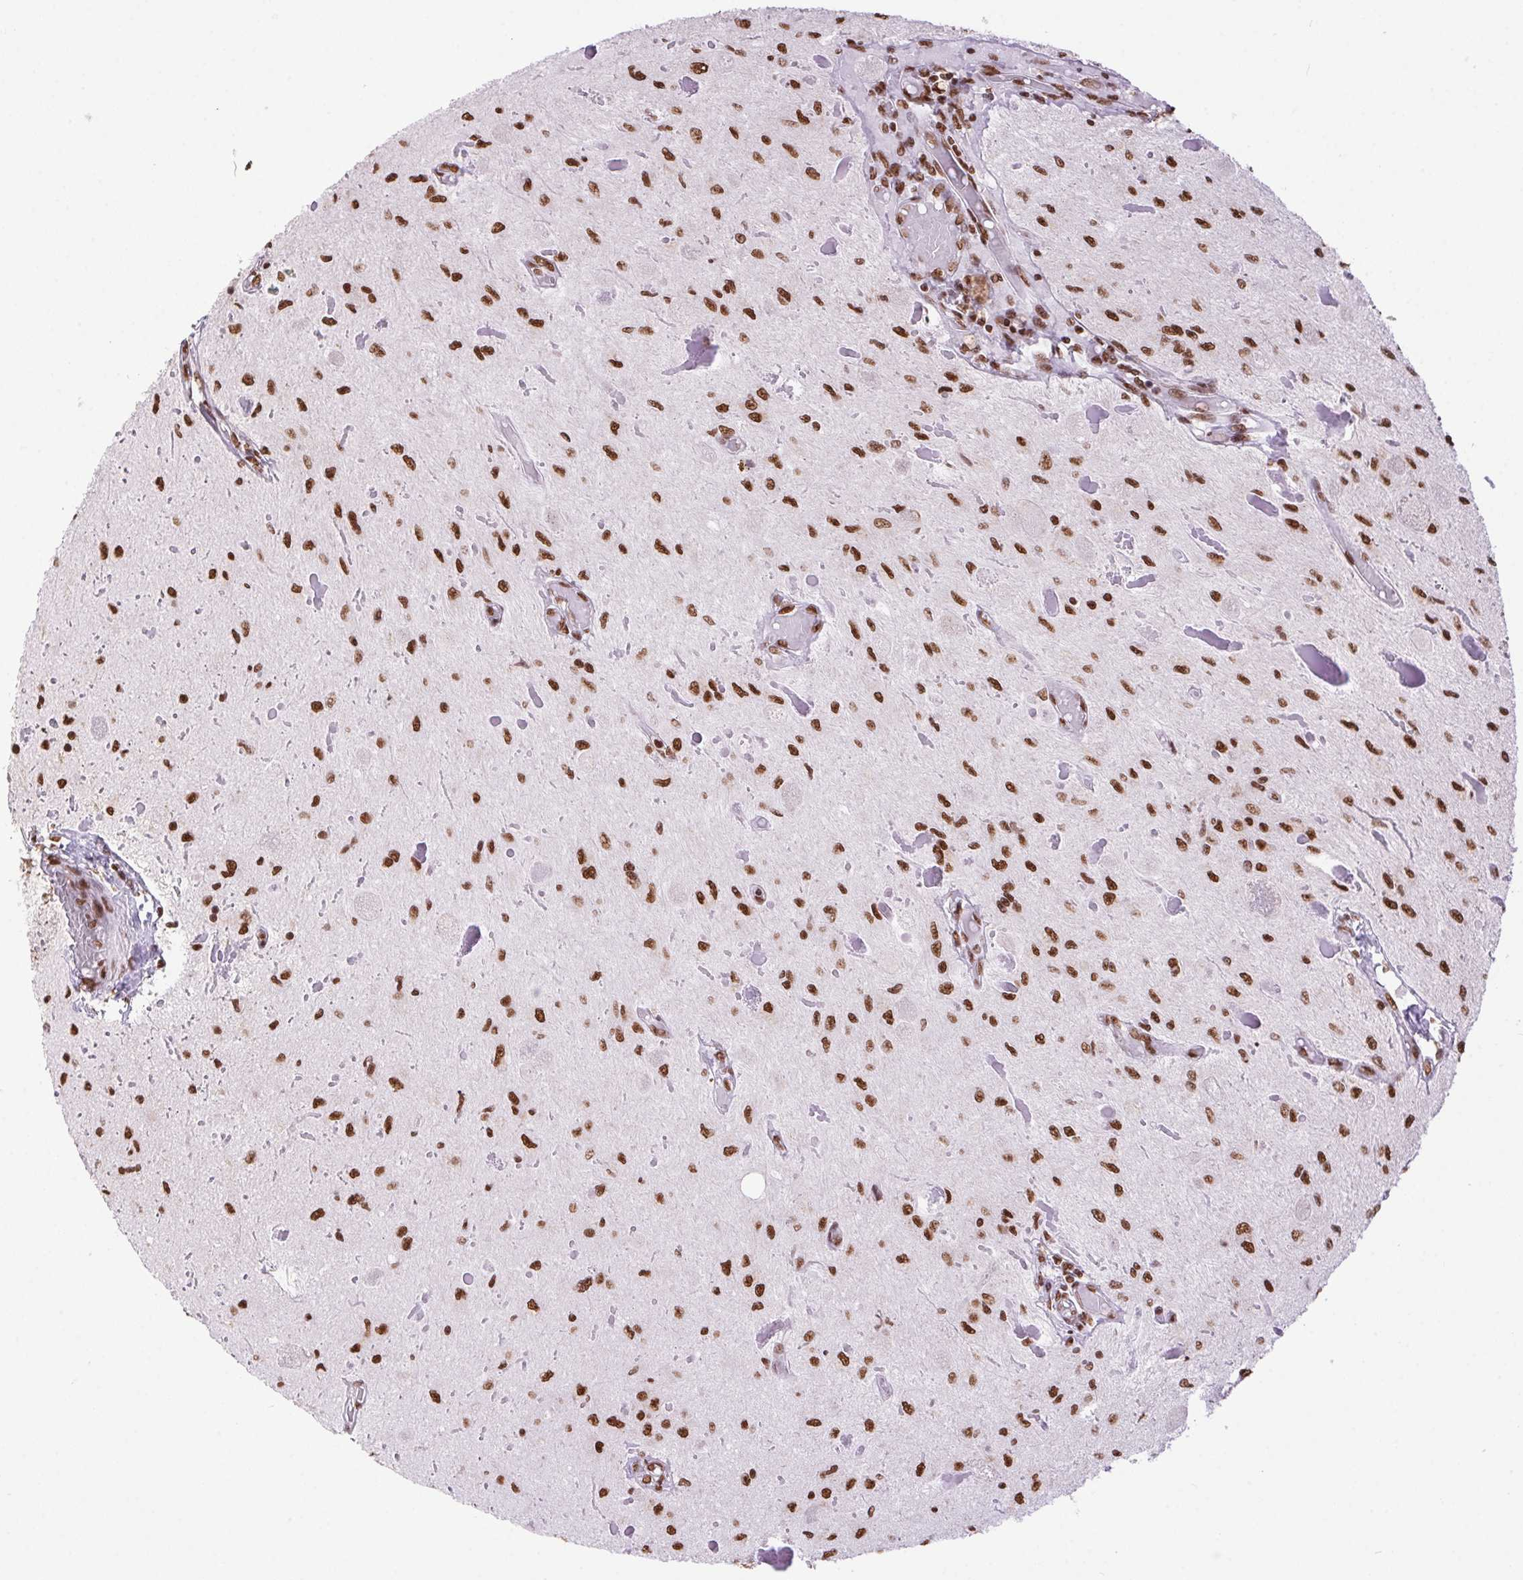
{"staining": {"intensity": "strong", "quantity": ">75%", "location": "nuclear"}, "tissue": "glioma", "cell_type": "Tumor cells", "image_type": "cancer", "snomed": [{"axis": "morphology", "description": "Glioma, malignant, Low grade"}, {"axis": "topography", "description": "Cerebellum"}], "caption": "Immunohistochemistry (IHC) (DAB) staining of glioma displays strong nuclear protein expression in about >75% of tumor cells.", "gene": "ZNF207", "patient": {"sex": "female", "age": 14}}